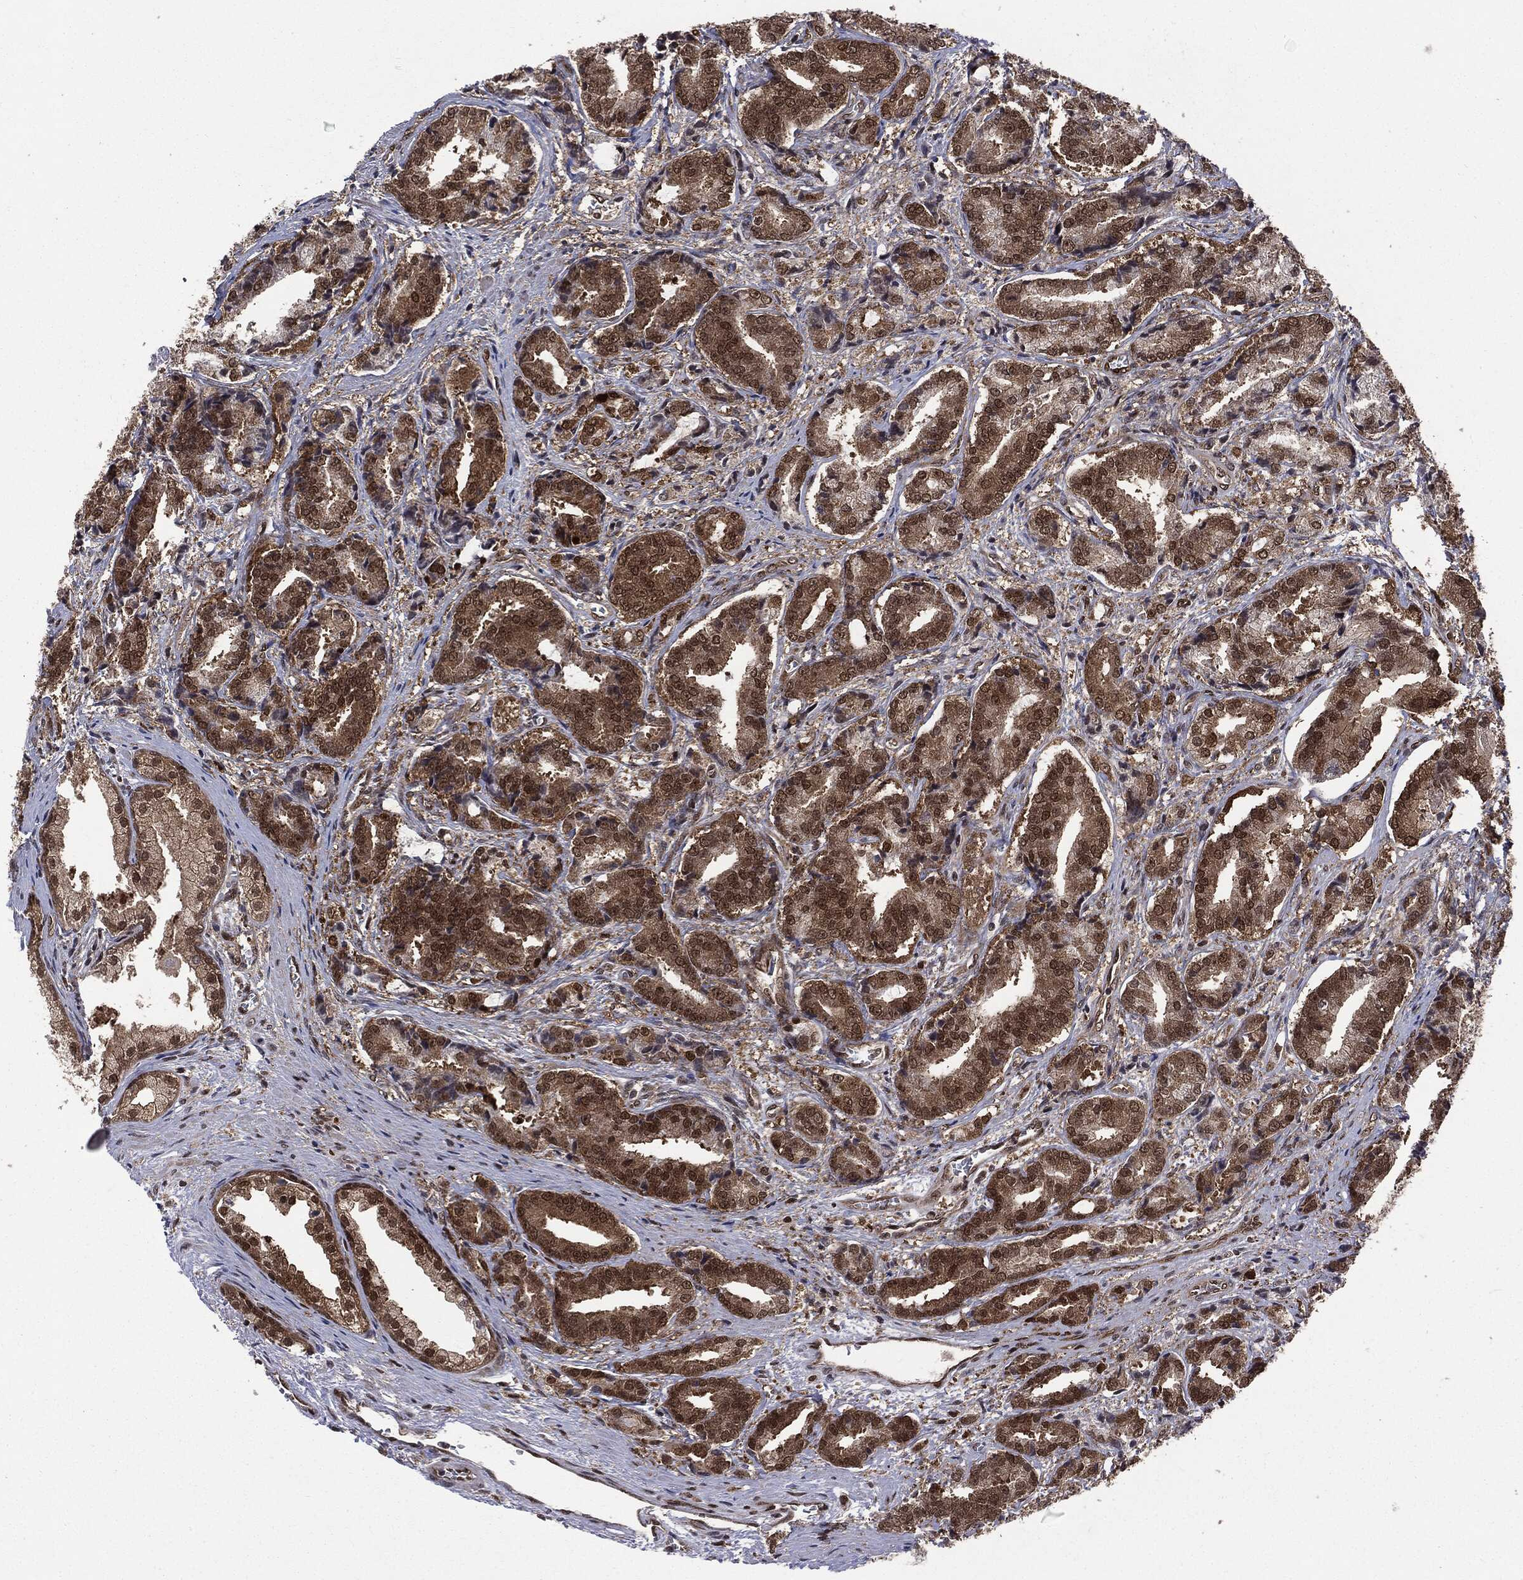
{"staining": {"intensity": "moderate", "quantity": ">75%", "location": "cytoplasmic/membranous,nuclear"}, "tissue": "prostate cancer", "cell_type": "Tumor cells", "image_type": "cancer", "snomed": [{"axis": "morphology", "description": "Adenocarcinoma, High grade"}, {"axis": "topography", "description": "Prostate and seminal vesicle, NOS"}], "caption": "Immunohistochemical staining of human prostate high-grade adenocarcinoma shows moderate cytoplasmic/membranous and nuclear protein expression in approximately >75% of tumor cells.", "gene": "PTPA", "patient": {"sex": "male", "age": 61}}